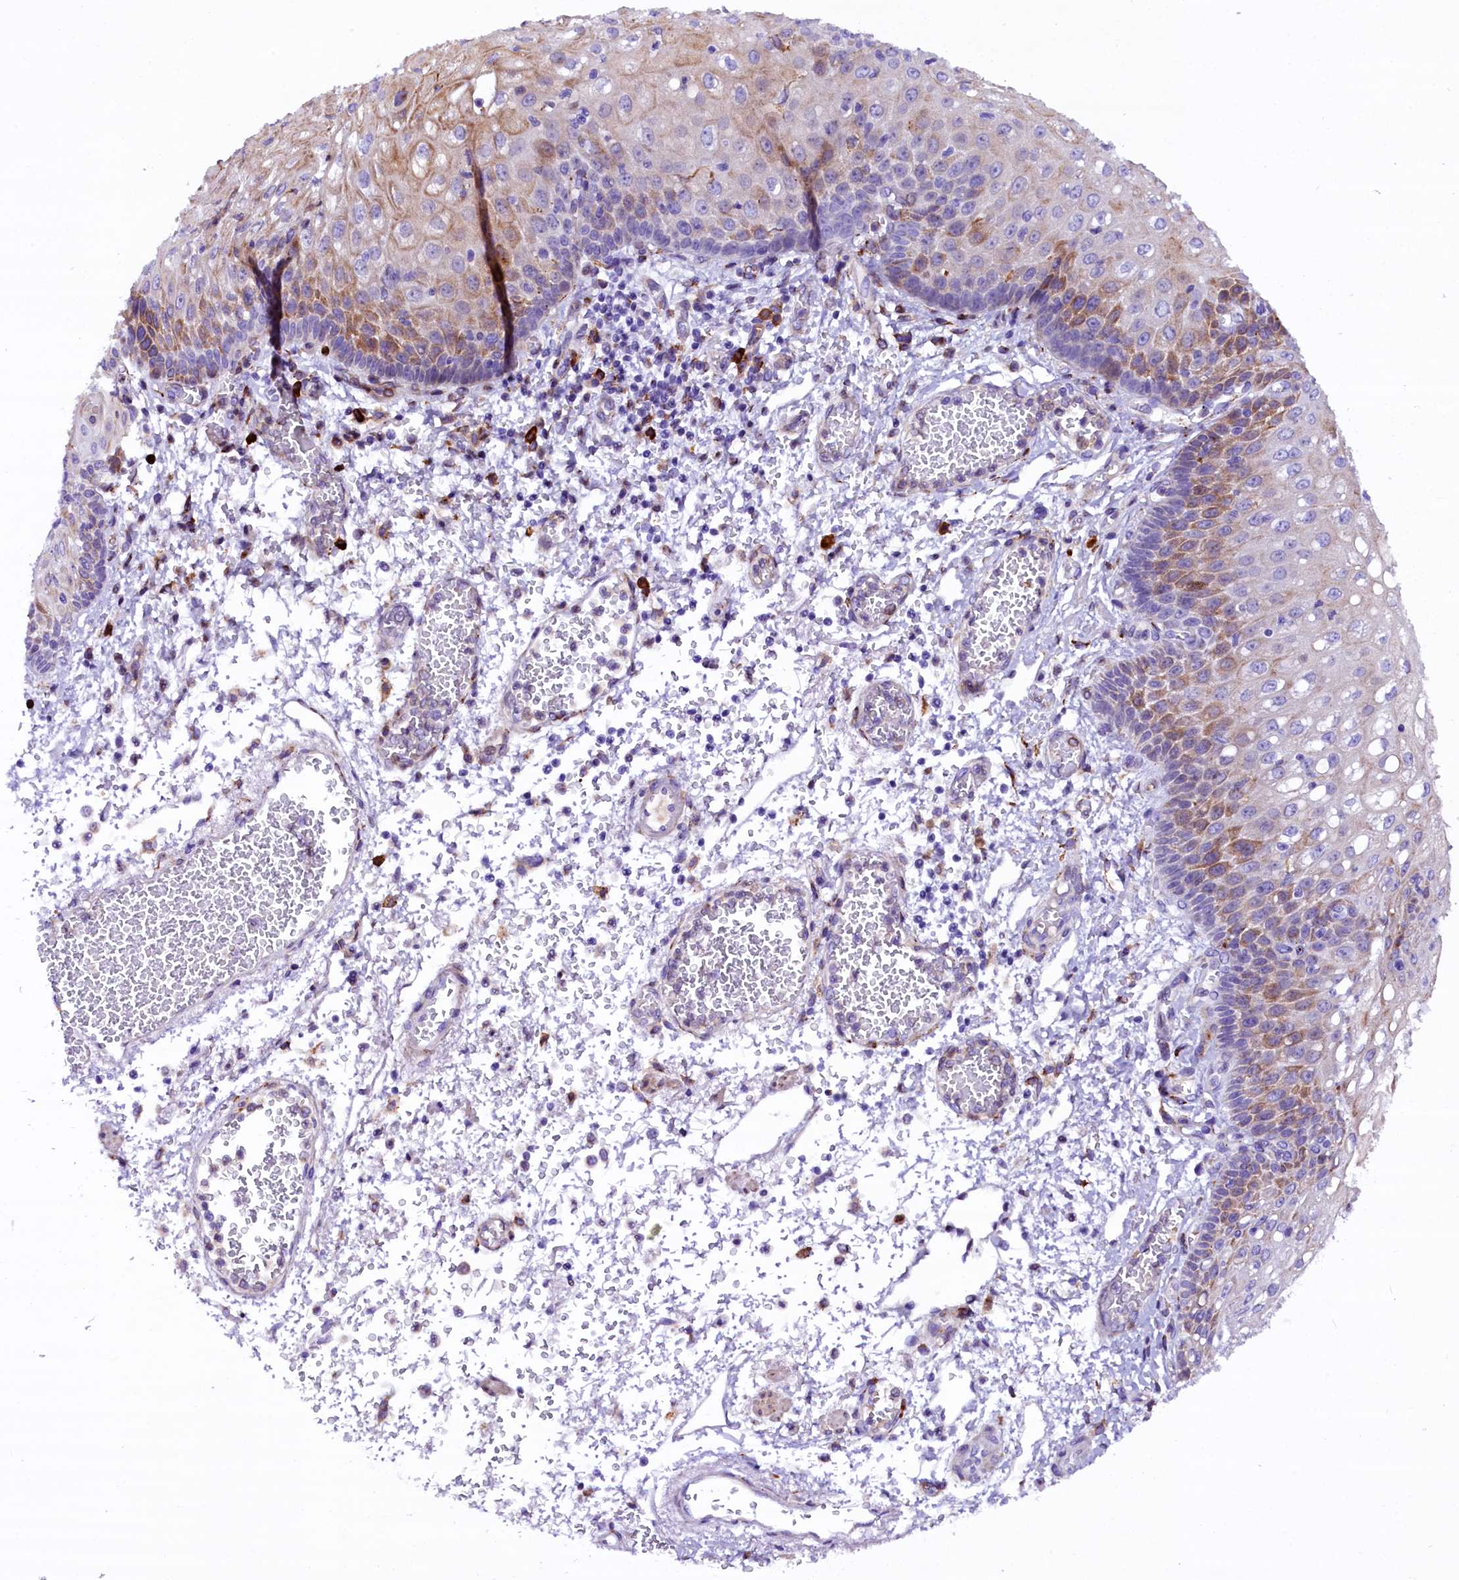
{"staining": {"intensity": "strong", "quantity": "25%-75%", "location": "cytoplasmic/membranous"}, "tissue": "esophagus", "cell_type": "Squamous epithelial cells", "image_type": "normal", "snomed": [{"axis": "morphology", "description": "Normal tissue, NOS"}, {"axis": "topography", "description": "Esophagus"}], "caption": "Immunohistochemical staining of unremarkable esophagus displays high levels of strong cytoplasmic/membranous staining in approximately 25%-75% of squamous epithelial cells.", "gene": "CMTR2", "patient": {"sex": "male", "age": 81}}